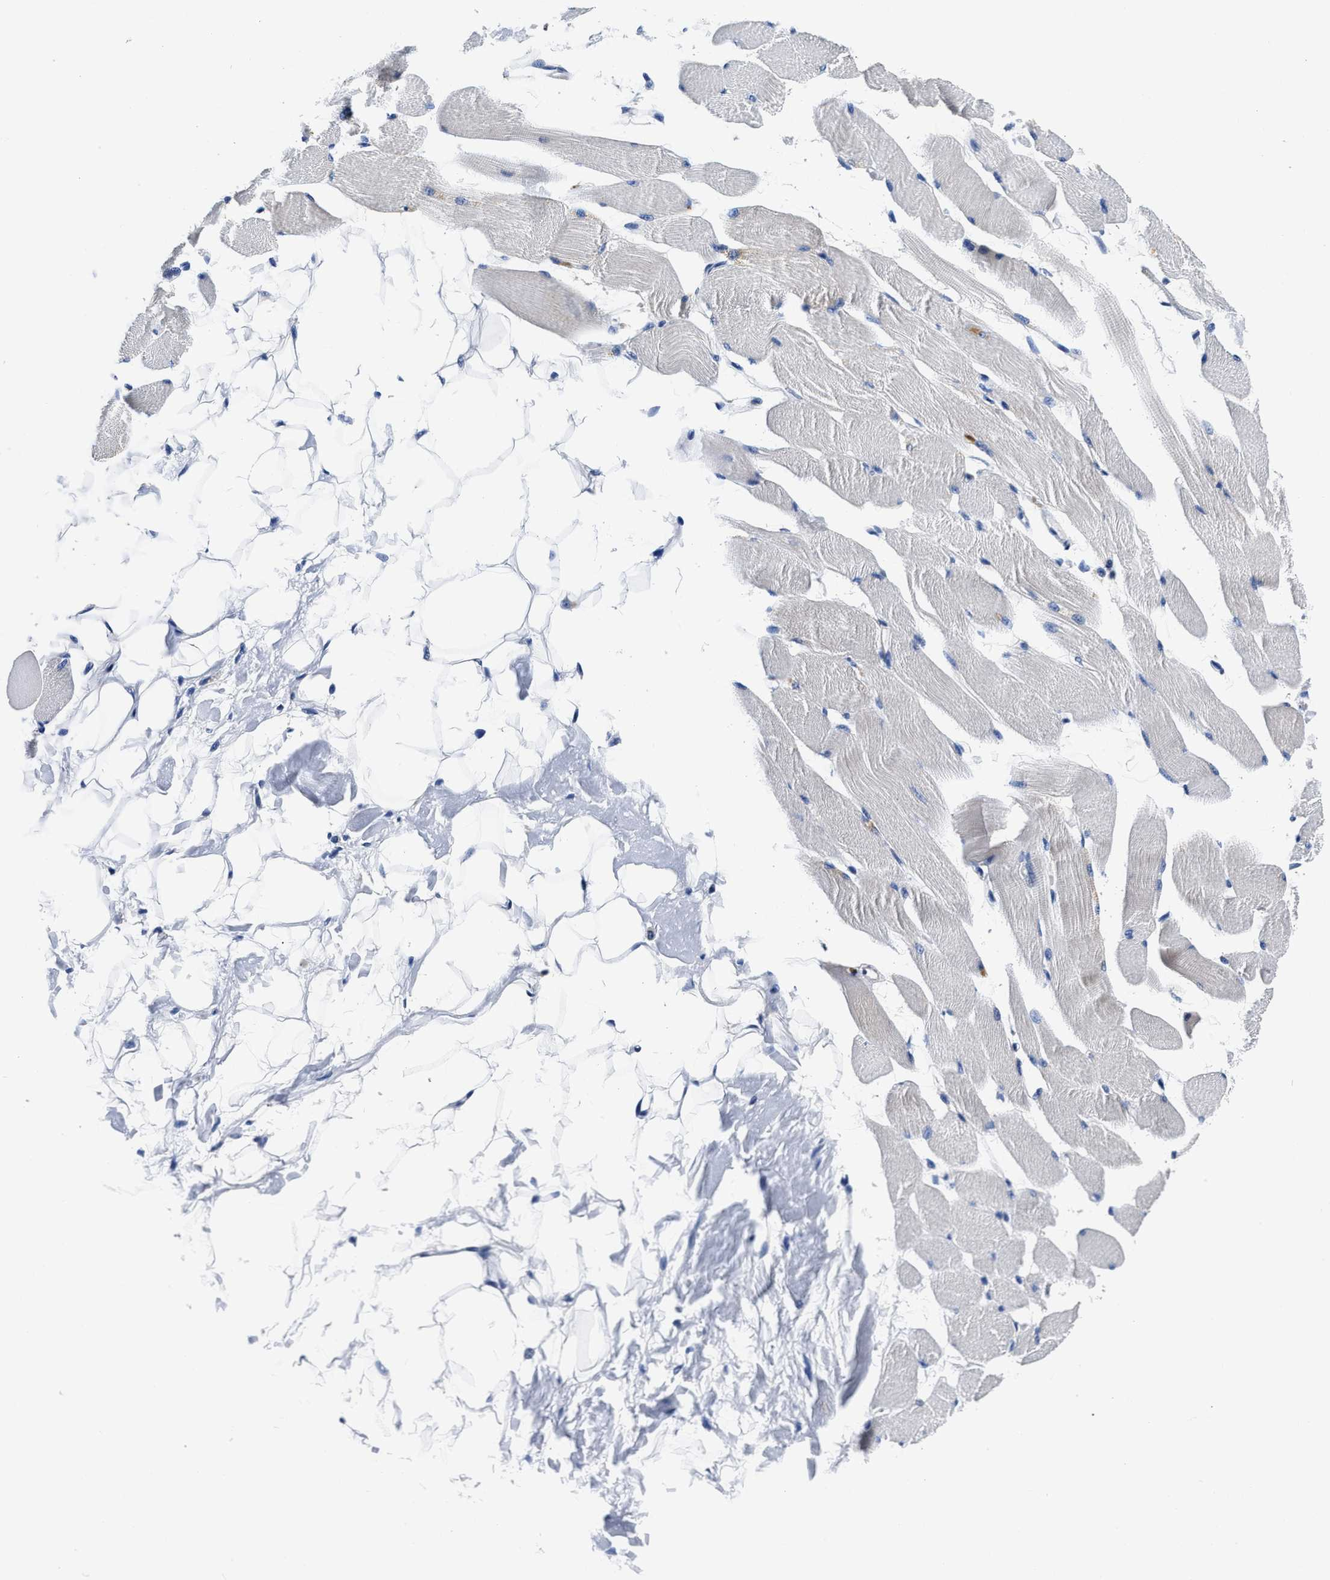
{"staining": {"intensity": "negative", "quantity": "none", "location": "none"}, "tissue": "skeletal muscle", "cell_type": "Myocytes", "image_type": "normal", "snomed": [{"axis": "morphology", "description": "Normal tissue, NOS"}, {"axis": "topography", "description": "Skeletal muscle"}, {"axis": "topography", "description": "Peripheral nerve tissue"}], "caption": "Protein analysis of benign skeletal muscle displays no significant positivity in myocytes. (DAB immunohistochemistry (IHC) visualized using brightfield microscopy, high magnification).", "gene": "SLC35F1", "patient": {"sex": "female", "age": 84}}